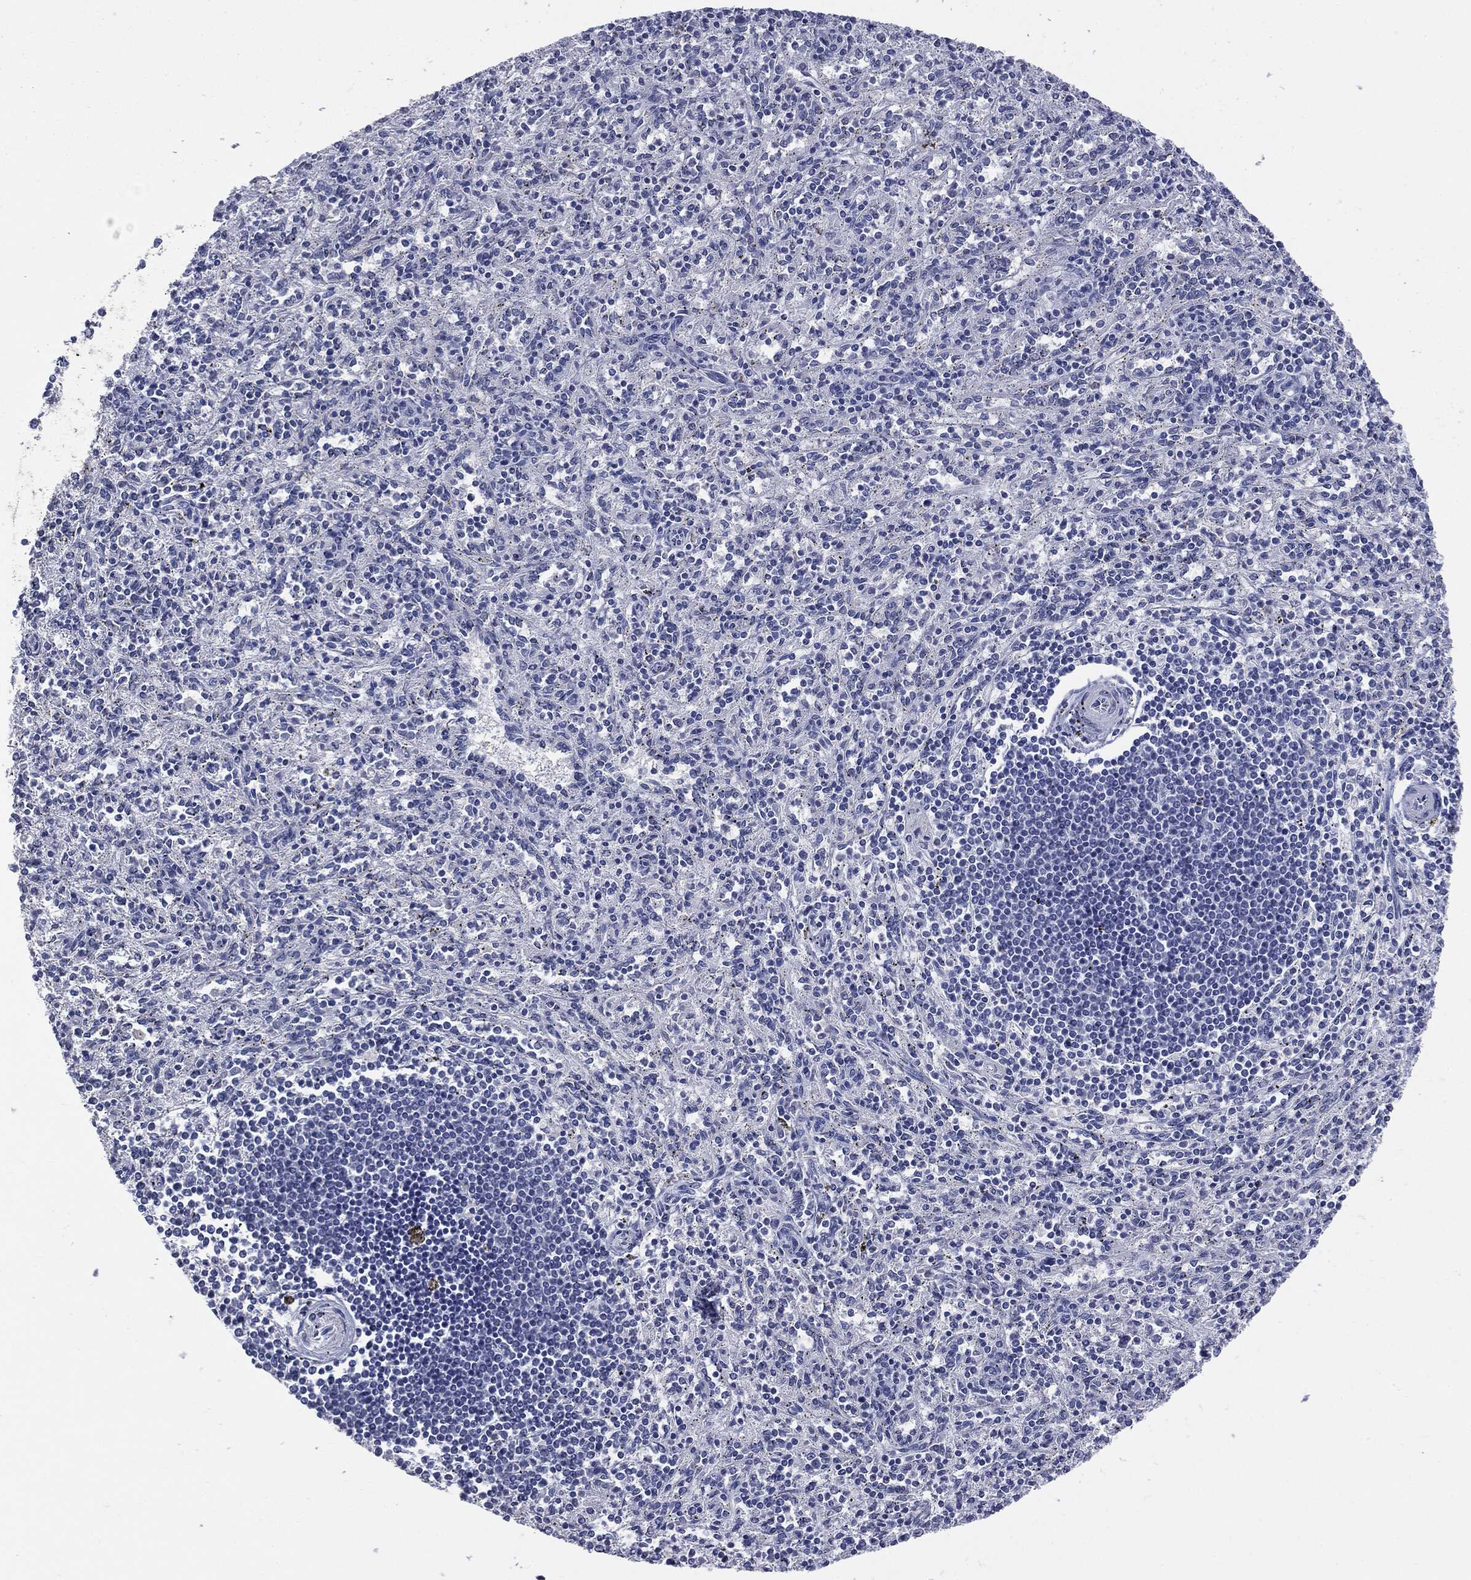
{"staining": {"intensity": "negative", "quantity": "none", "location": "none"}, "tissue": "spleen", "cell_type": "Cells in red pulp", "image_type": "normal", "snomed": [{"axis": "morphology", "description": "Normal tissue, NOS"}, {"axis": "topography", "description": "Spleen"}], "caption": "IHC micrograph of benign spleen: spleen stained with DAB (3,3'-diaminobenzidine) shows no significant protein staining in cells in red pulp.", "gene": "TSHB", "patient": {"sex": "male", "age": 69}}